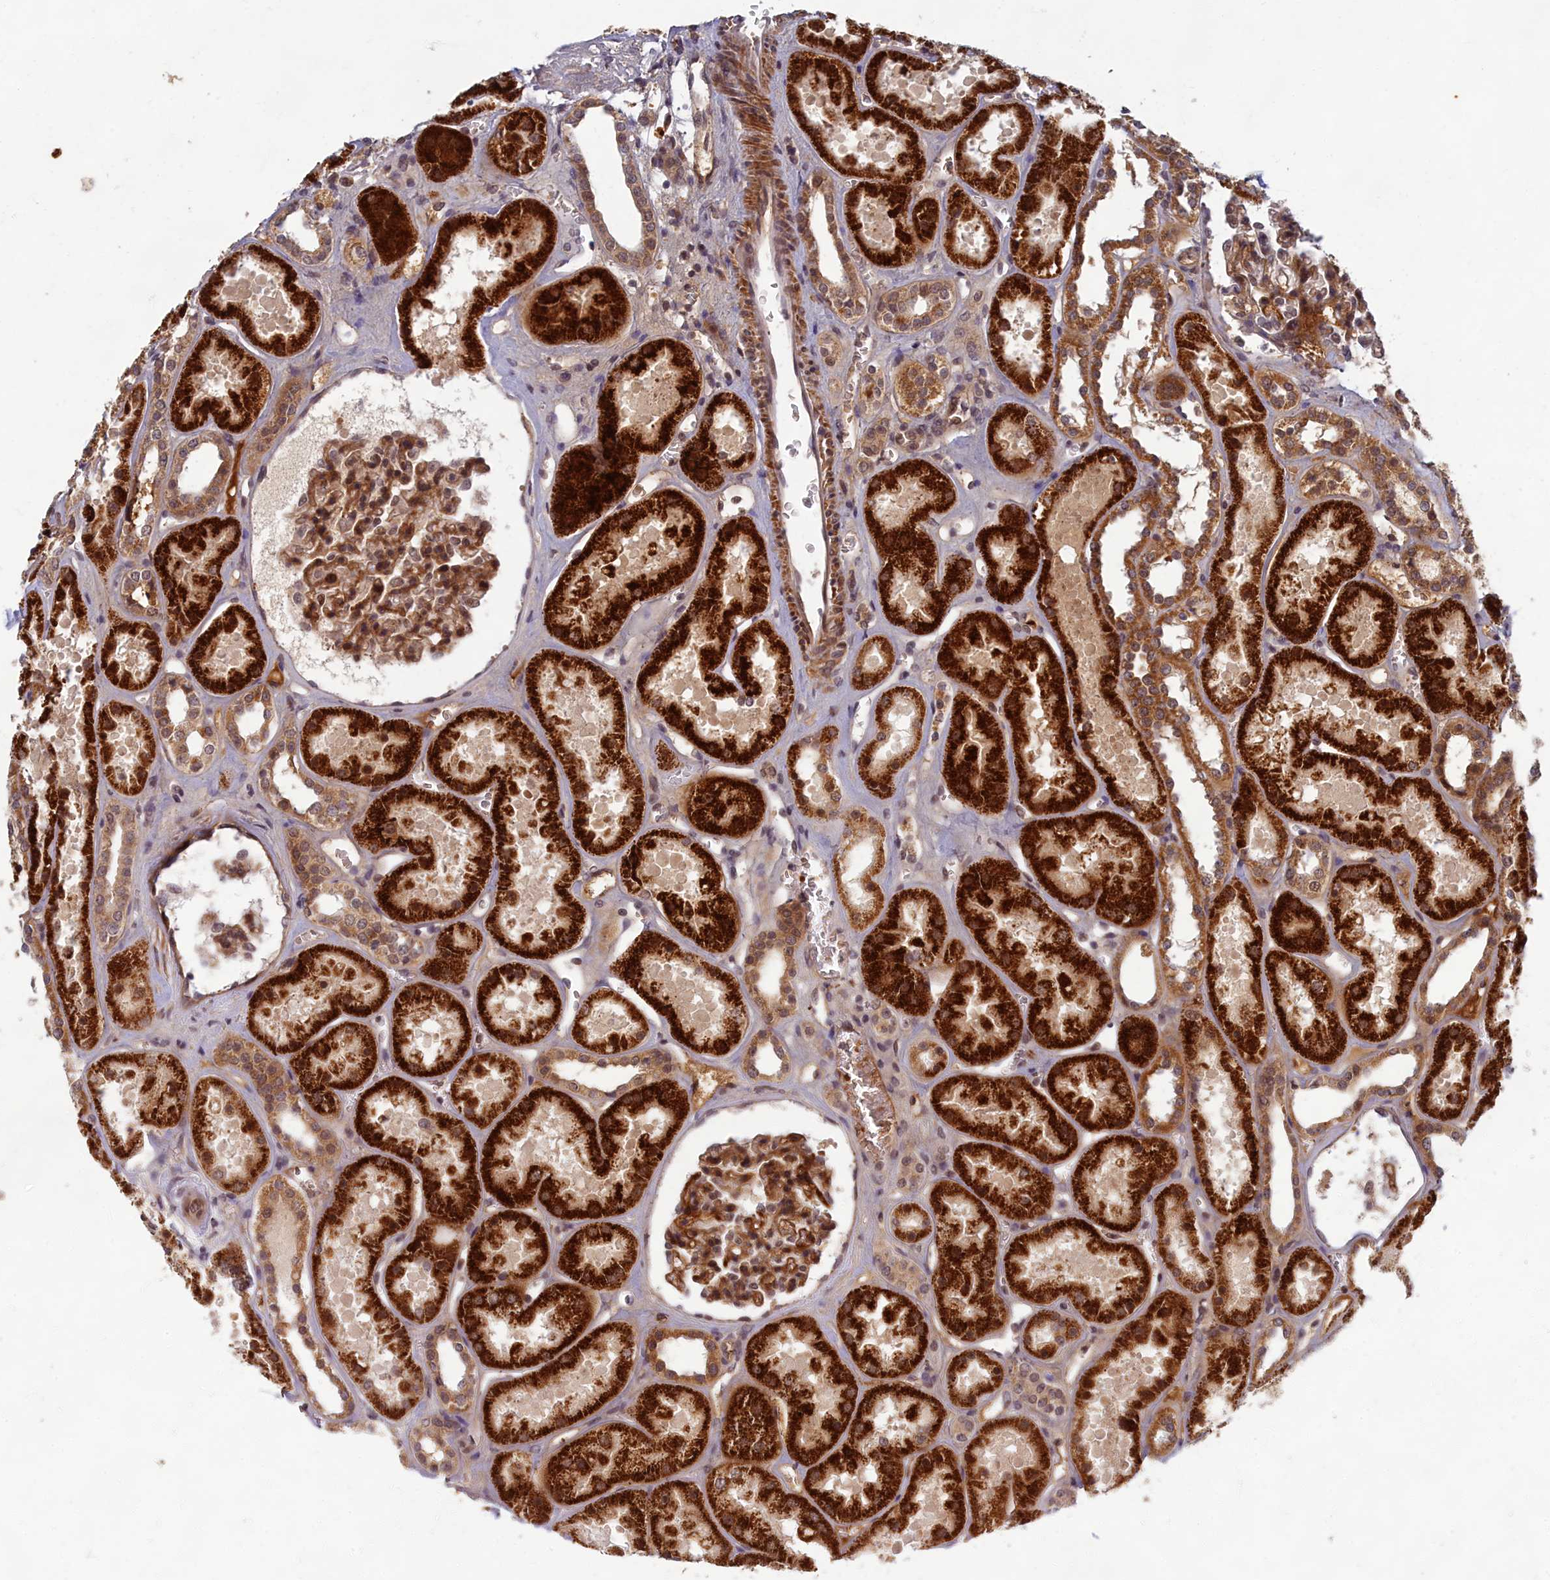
{"staining": {"intensity": "strong", "quantity": ">75%", "location": "cytoplasmic/membranous"}, "tissue": "kidney", "cell_type": "Cells in glomeruli", "image_type": "normal", "snomed": [{"axis": "morphology", "description": "Normal tissue, NOS"}, {"axis": "topography", "description": "Kidney"}], "caption": "Strong cytoplasmic/membranous positivity for a protein is appreciated in about >75% of cells in glomeruli of benign kidney using IHC.", "gene": "EARS2", "patient": {"sex": "female", "age": 41}}